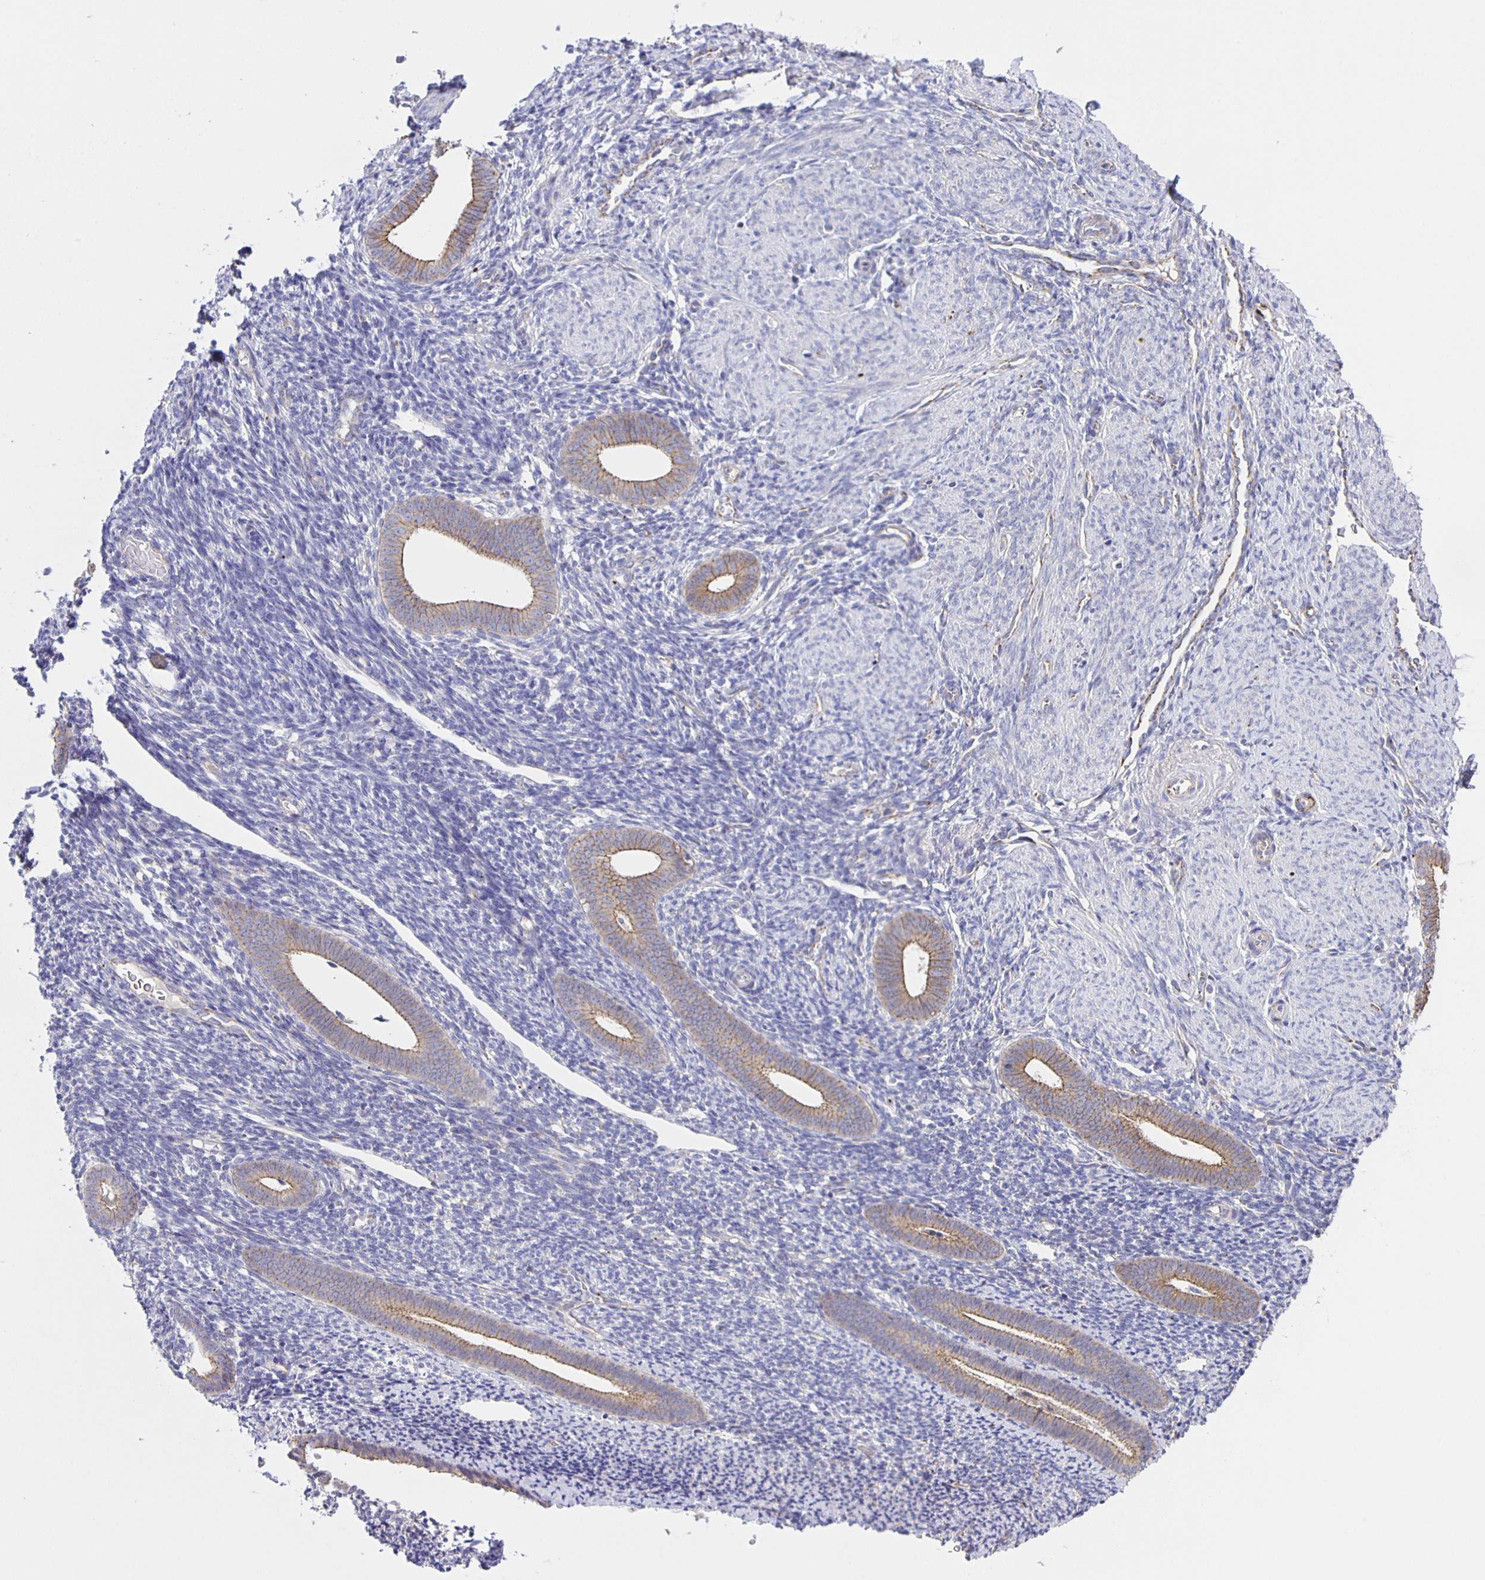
{"staining": {"intensity": "negative", "quantity": "none", "location": "none"}, "tissue": "endometrium", "cell_type": "Cells in endometrial stroma", "image_type": "normal", "snomed": [{"axis": "morphology", "description": "Normal tissue, NOS"}, {"axis": "topography", "description": "Endometrium"}], "caption": "Photomicrograph shows no protein staining in cells in endometrial stroma of benign endometrium.", "gene": "JMJD4", "patient": {"sex": "female", "age": 39}}